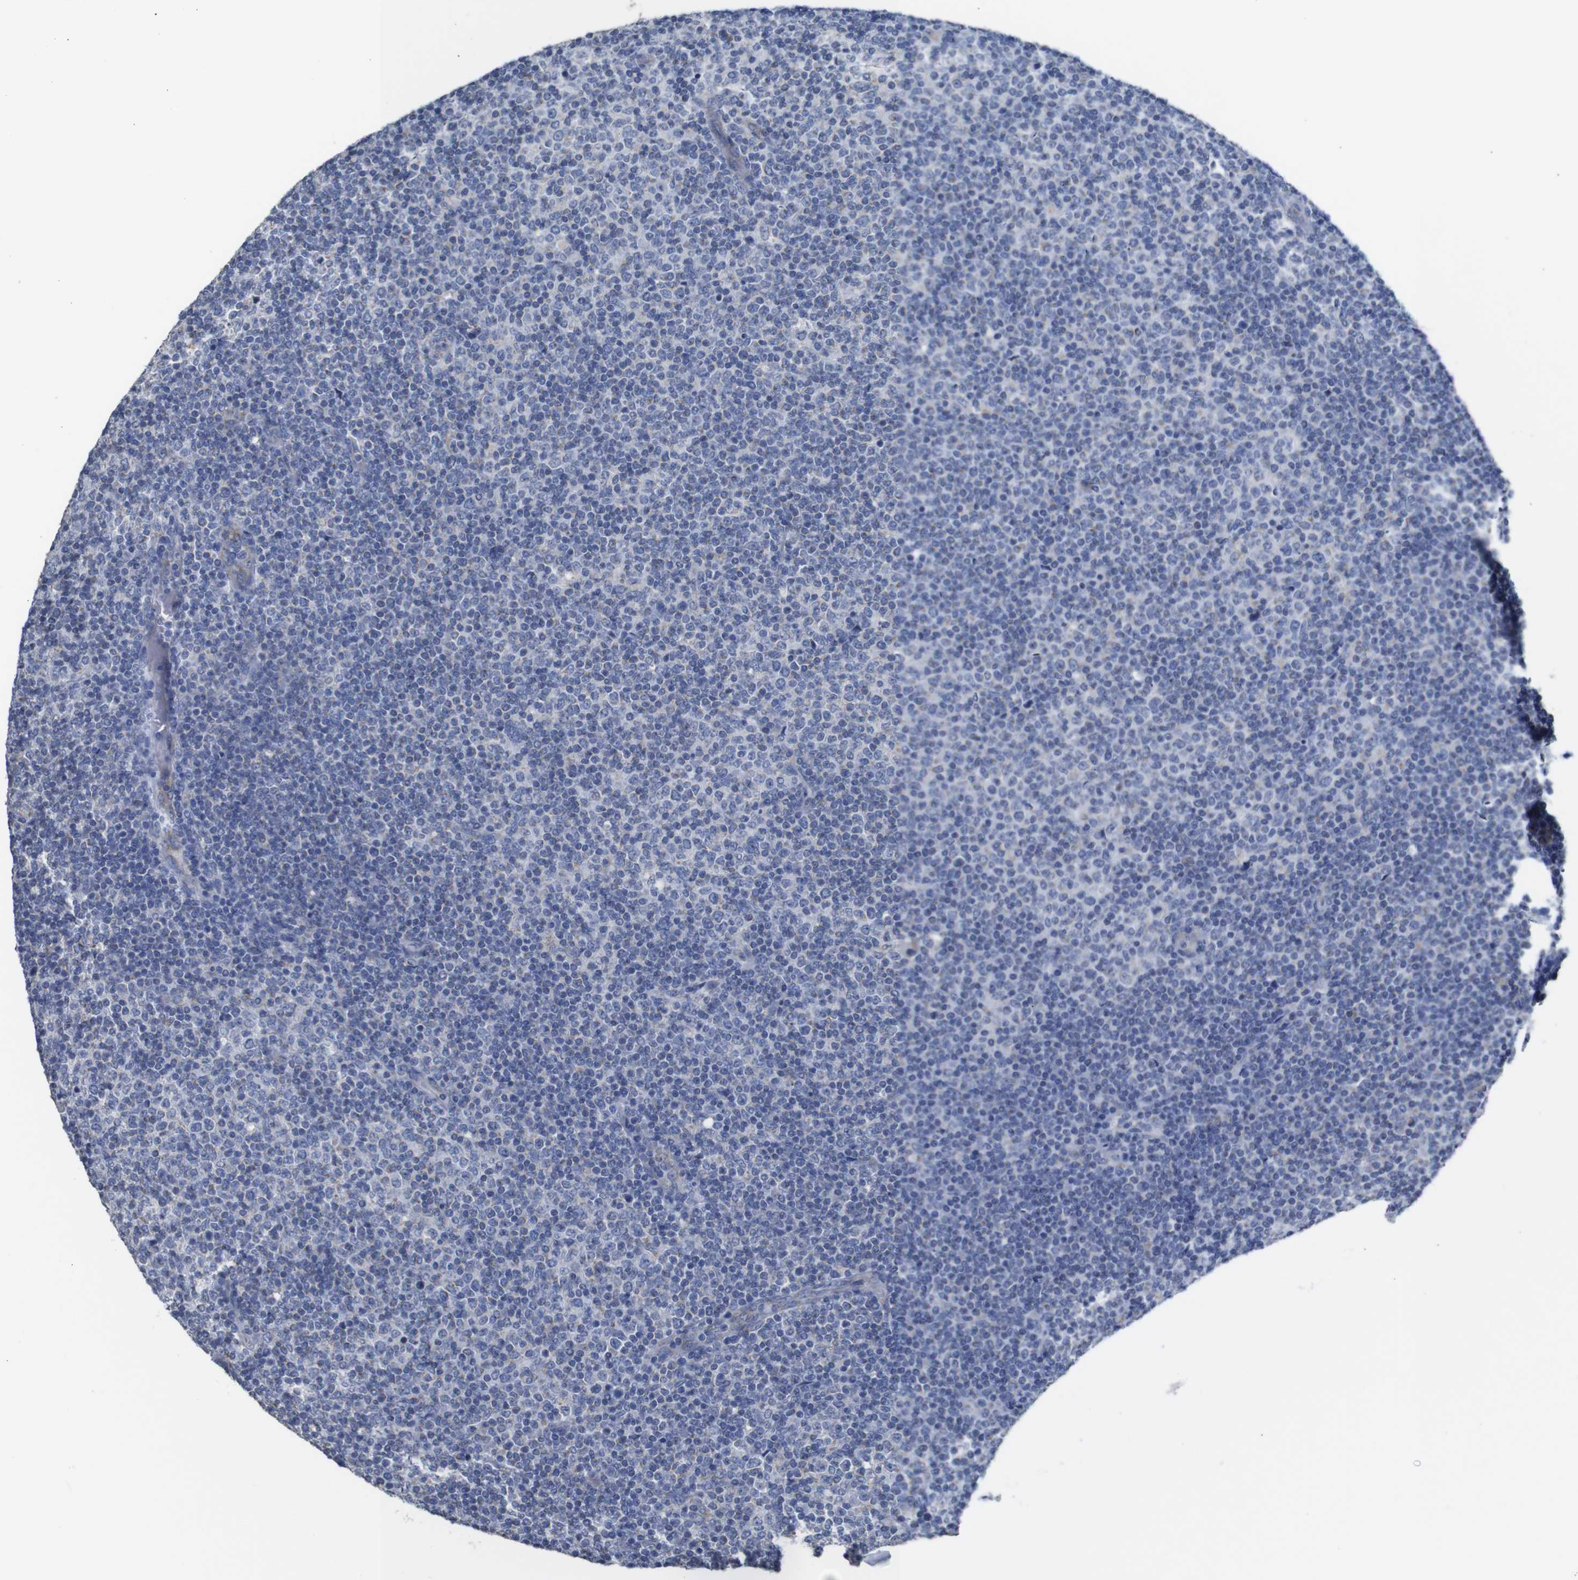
{"staining": {"intensity": "negative", "quantity": "none", "location": "none"}, "tissue": "lymphoma", "cell_type": "Tumor cells", "image_type": "cancer", "snomed": [{"axis": "morphology", "description": "Malignant lymphoma, non-Hodgkin's type, Low grade"}, {"axis": "topography", "description": "Lymph node"}], "caption": "This is an immunohistochemistry (IHC) histopathology image of human low-grade malignant lymphoma, non-Hodgkin's type. There is no staining in tumor cells.", "gene": "MAOA", "patient": {"sex": "male", "age": 70}}